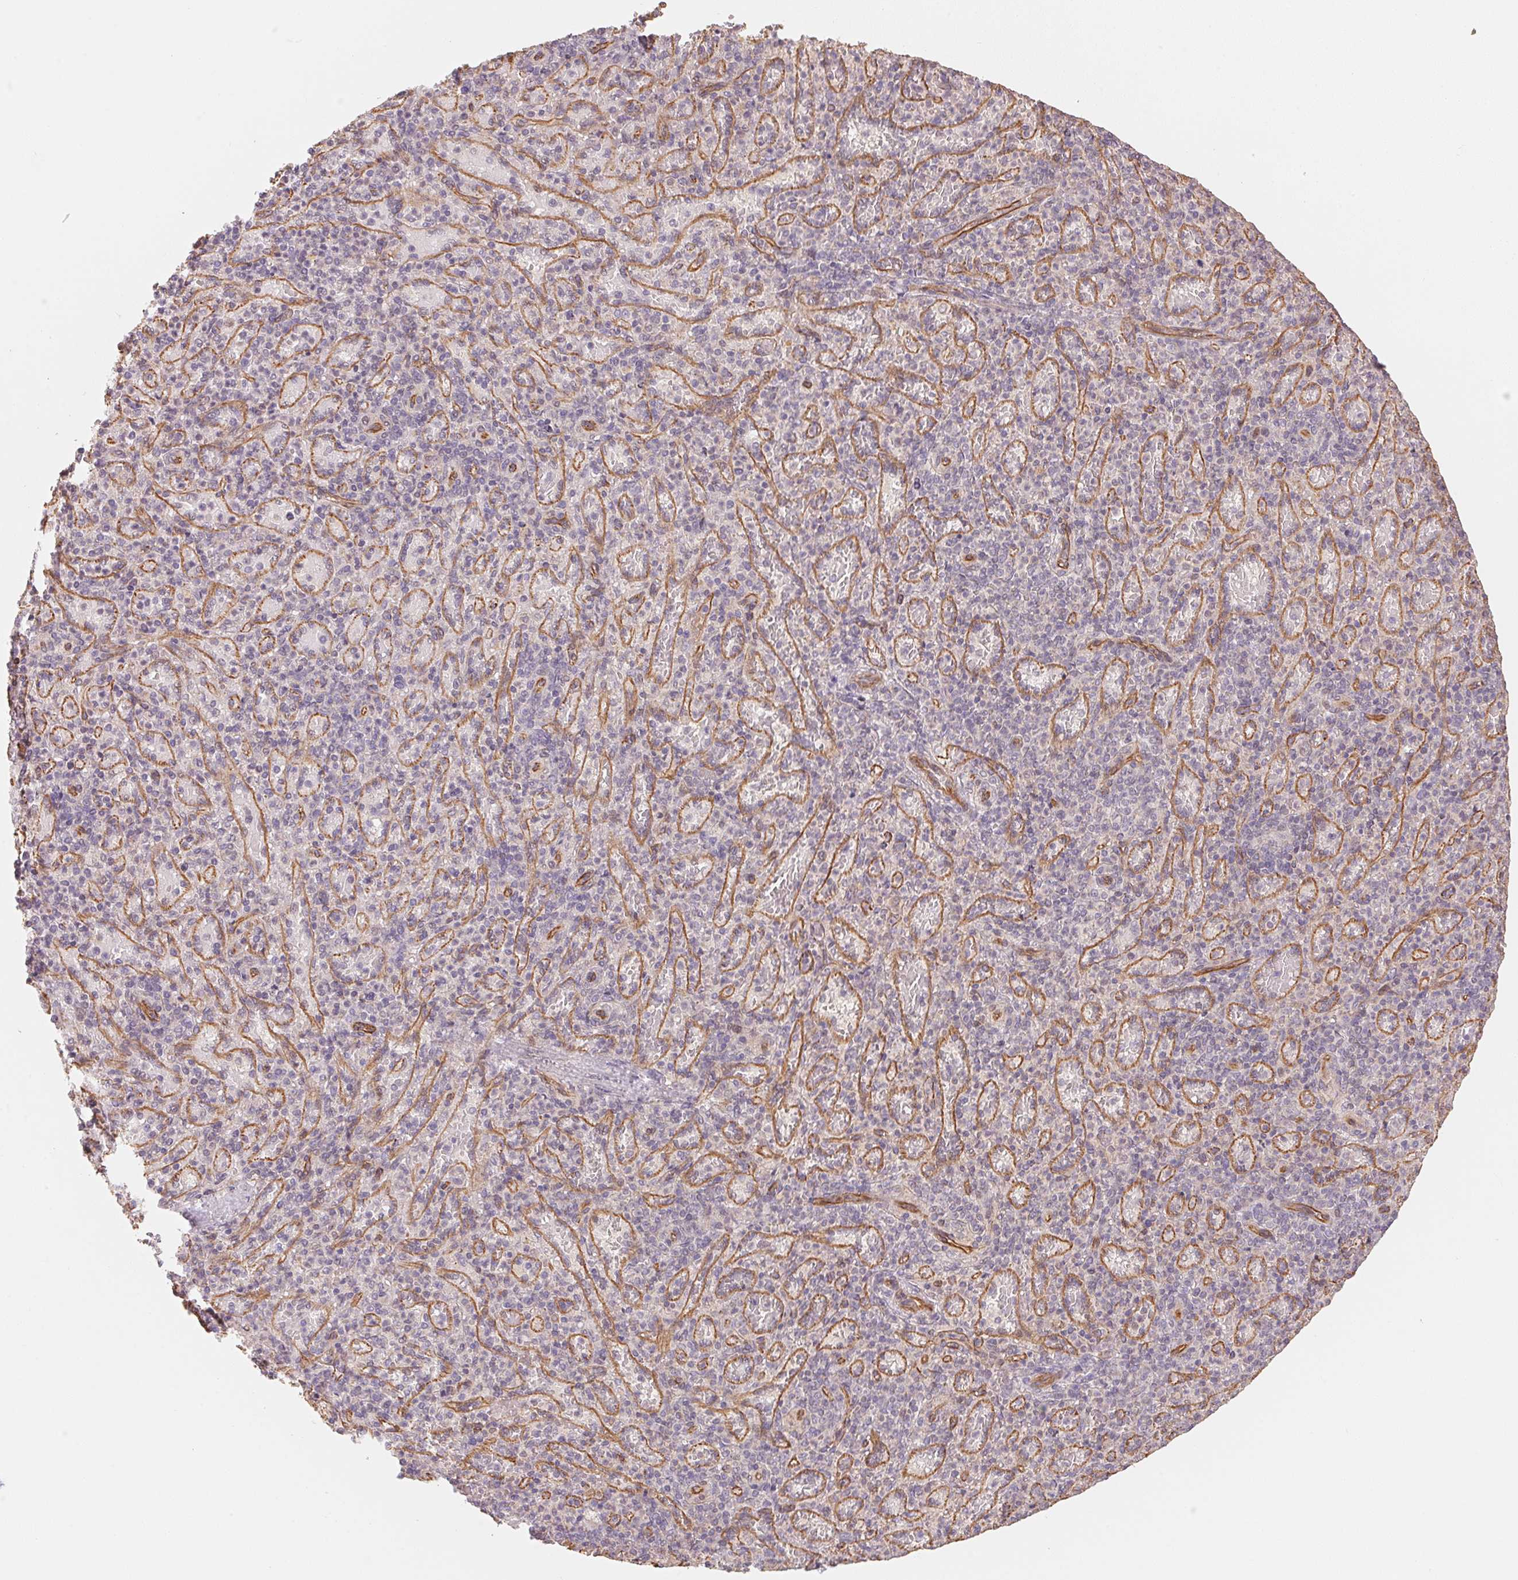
{"staining": {"intensity": "negative", "quantity": "none", "location": "none"}, "tissue": "spleen", "cell_type": "Cells in red pulp", "image_type": "normal", "snomed": [{"axis": "morphology", "description": "Normal tissue, NOS"}, {"axis": "topography", "description": "Spleen"}], "caption": "IHC of unremarkable spleen displays no staining in cells in red pulp. The staining is performed using DAB (3,3'-diaminobenzidine) brown chromogen with nuclei counter-stained in using hematoxylin.", "gene": "FOXR2", "patient": {"sex": "female", "age": 74}}